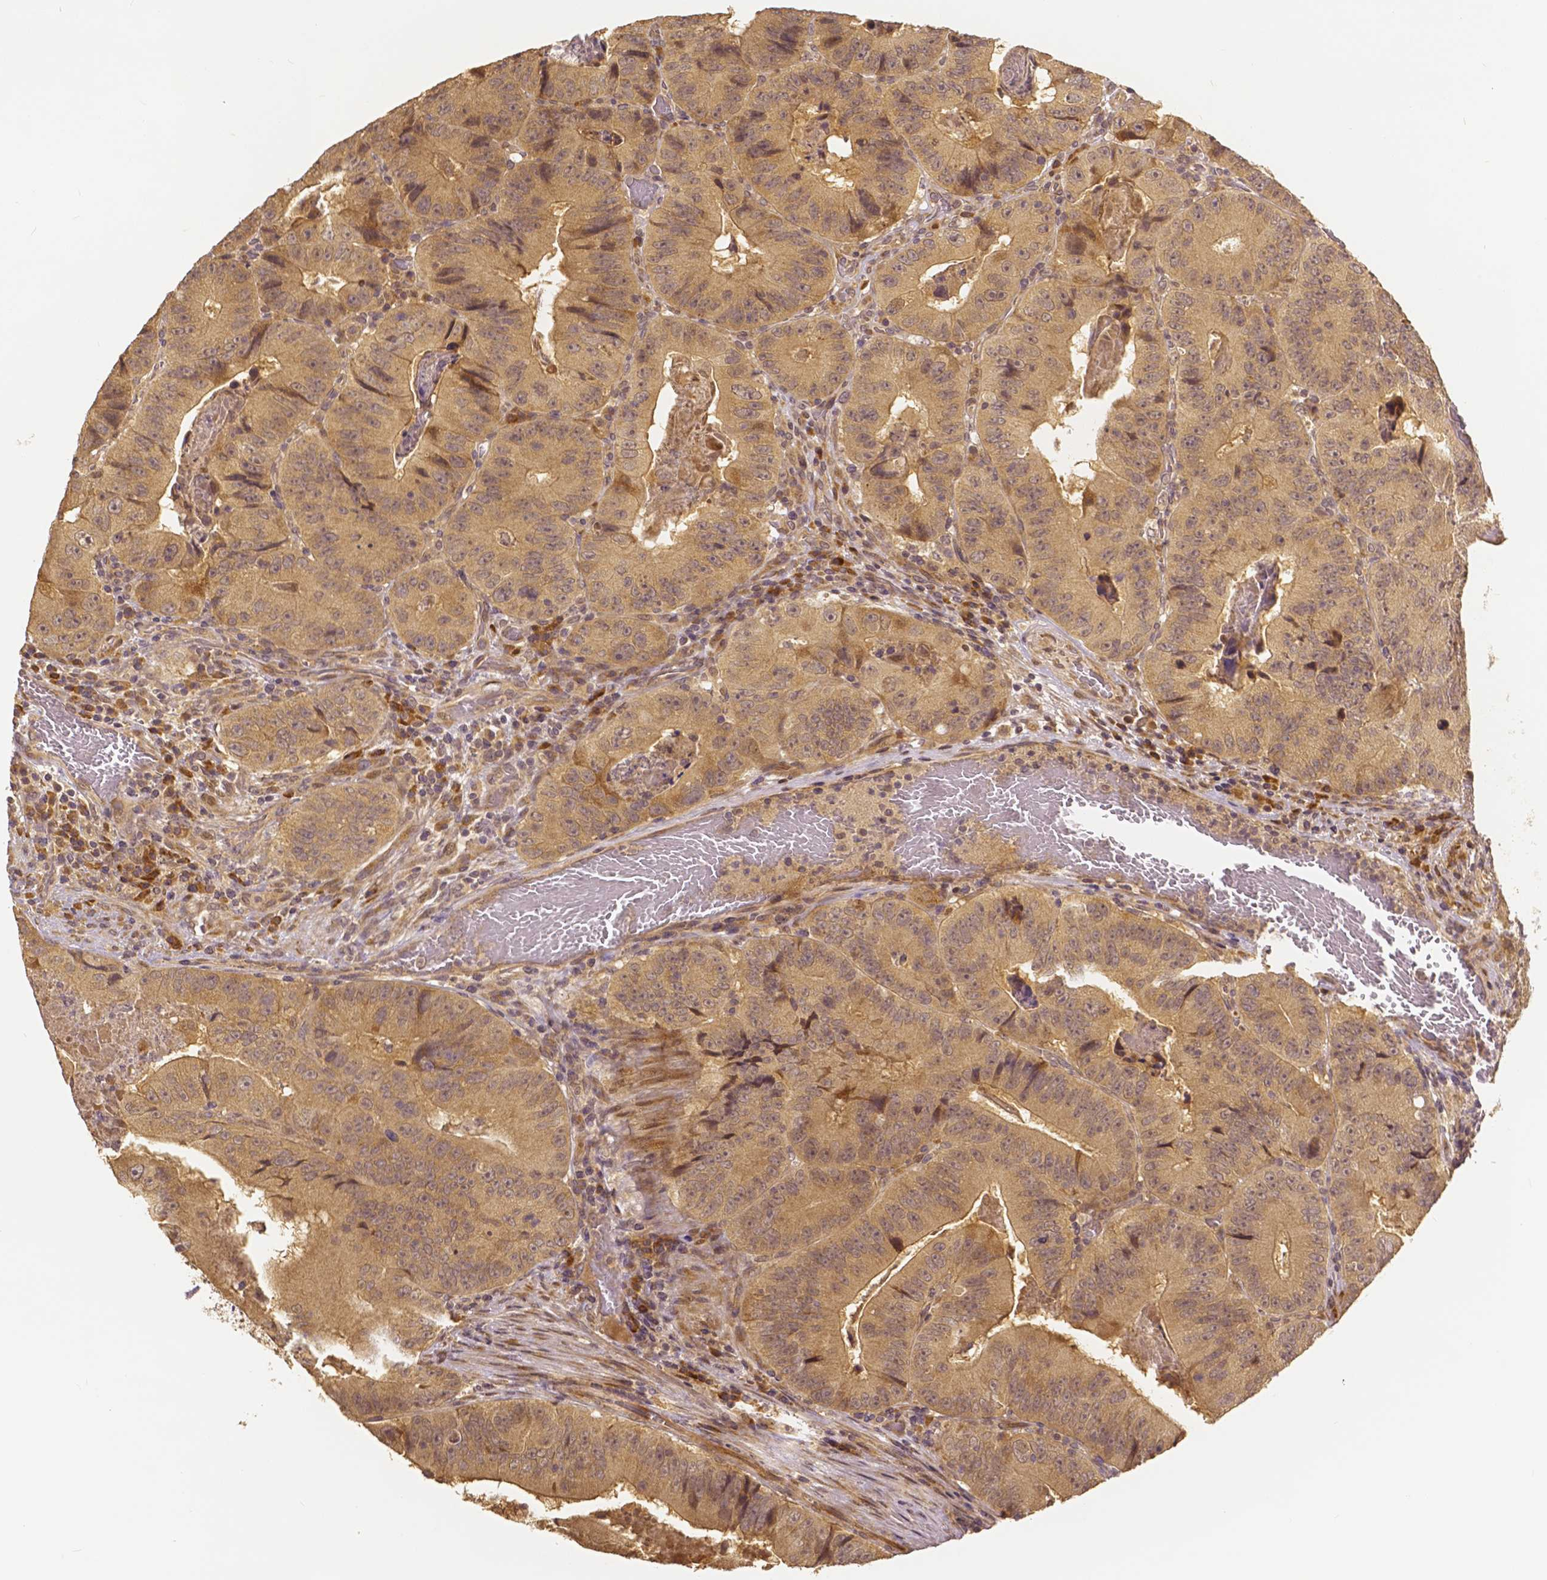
{"staining": {"intensity": "moderate", "quantity": ">75%", "location": "cytoplasmic/membranous"}, "tissue": "colorectal cancer", "cell_type": "Tumor cells", "image_type": "cancer", "snomed": [{"axis": "morphology", "description": "Adenocarcinoma, NOS"}, {"axis": "topography", "description": "Colon"}], "caption": "Immunohistochemical staining of human adenocarcinoma (colorectal) reveals medium levels of moderate cytoplasmic/membranous protein positivity in about >75% of tumor cells.", "gene": "USP9X", "patient": {"sex": "female", "age": 86}}